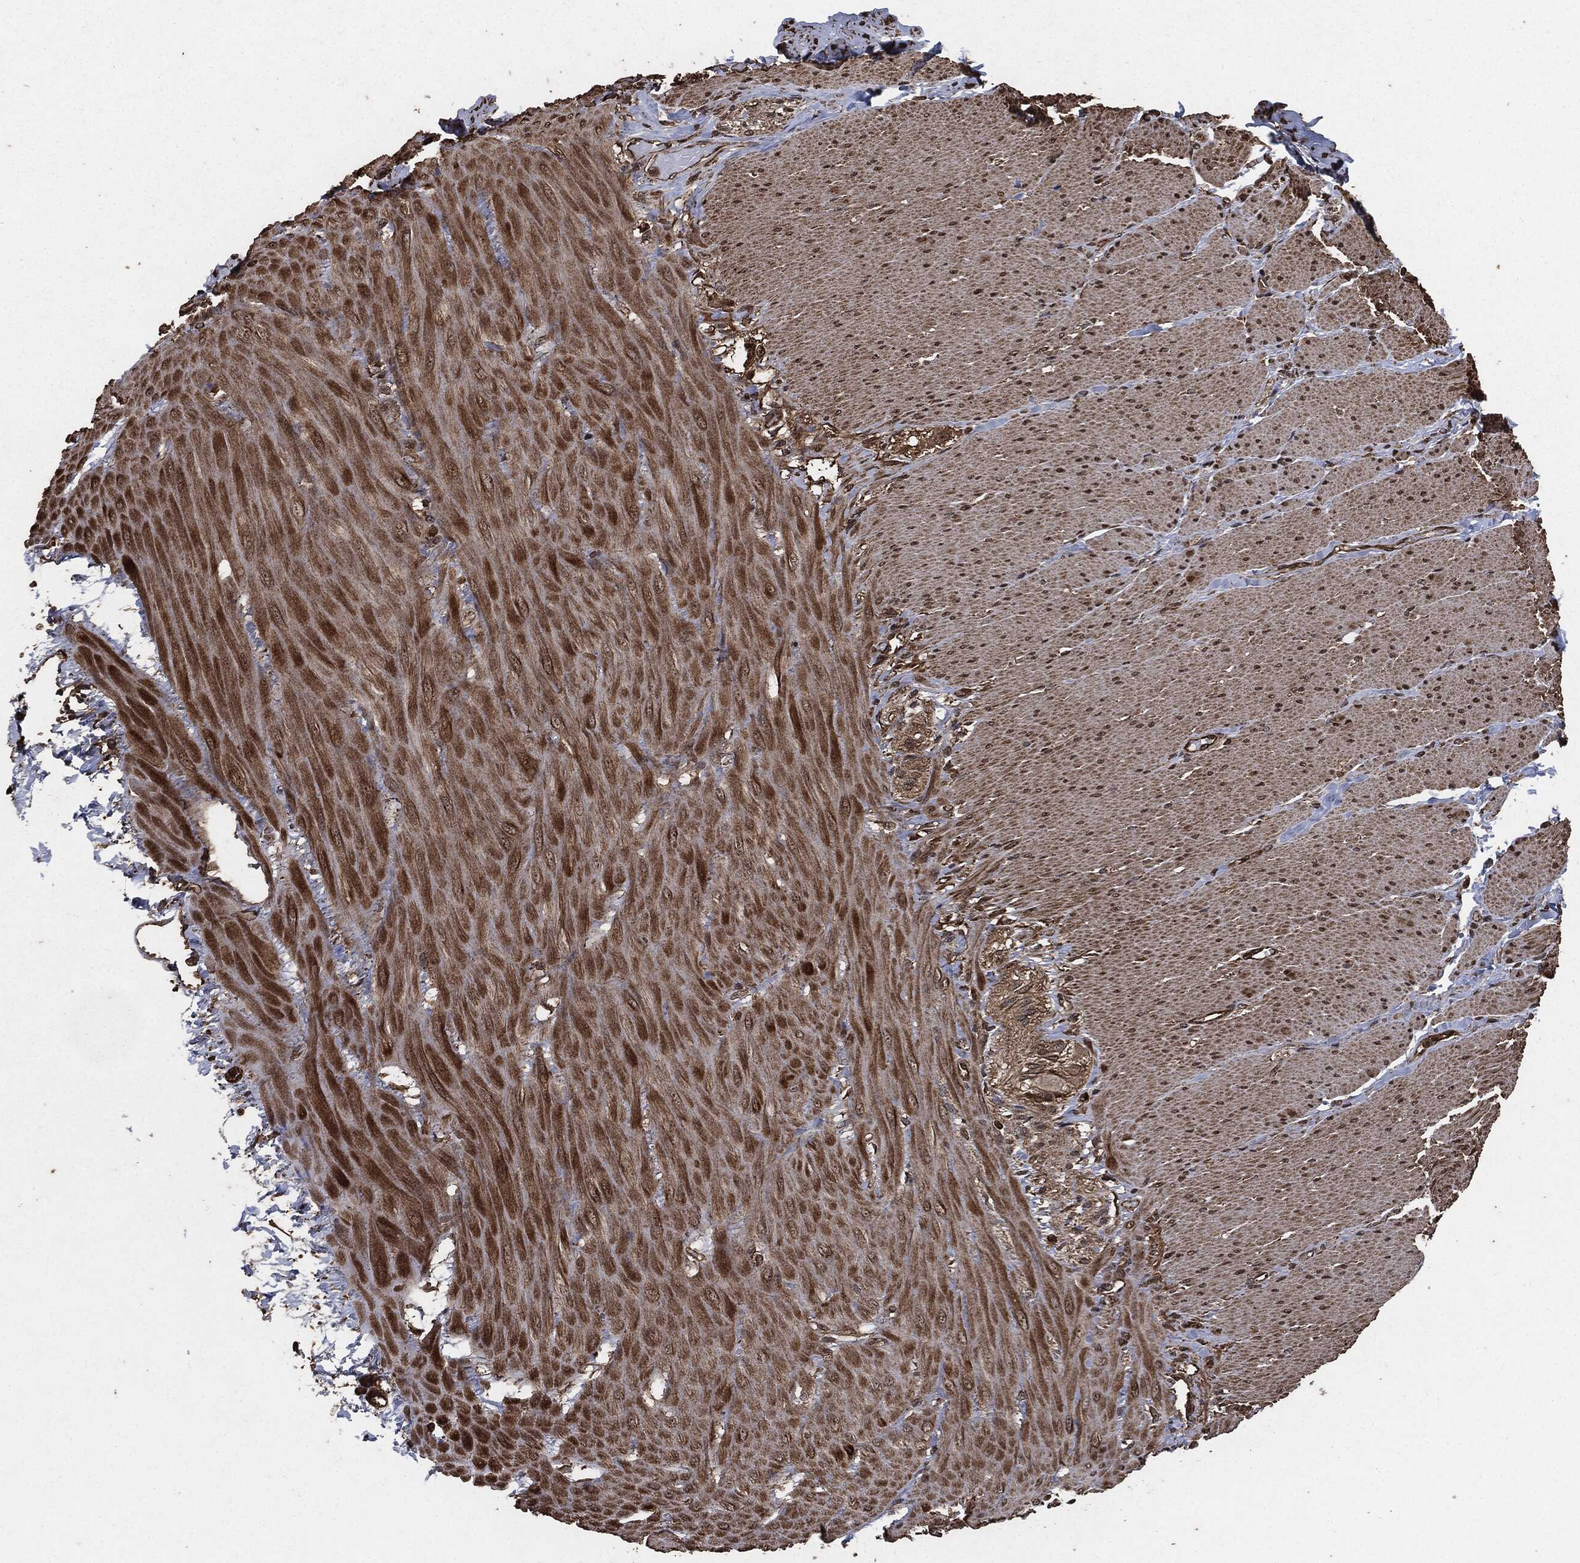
{"staining": {"intensity": "strong", "quantity": ">75%", "location": "cytoplasmic/membranous,nuclear"}, "tissue": "soft tissue", "cell_type": "Fibroblasts", "image_type": "normal", "snomed": [{"axis": "morphology", "description": "Normal tissue, NOS"}, {"axis": "topography", "description": "Smooth muscle"}, {"axis": "topography", "description": "Duodenum"}, {"axis": "topography", "description": "Peripheral nerve tissue"}], "caption": "Immunohistochemical staining of normal human soft tissue reveals high levels of strong cytoplasmic/membranous,nuclear expression in about >75% of fibroblasts. The protein is stained brown, and the nuclei are stained in blue (DAB IHC with brightfield microscopy, high magnification).", "gene": "EGFR", "patient": {"sex": "female", "age": 61}}